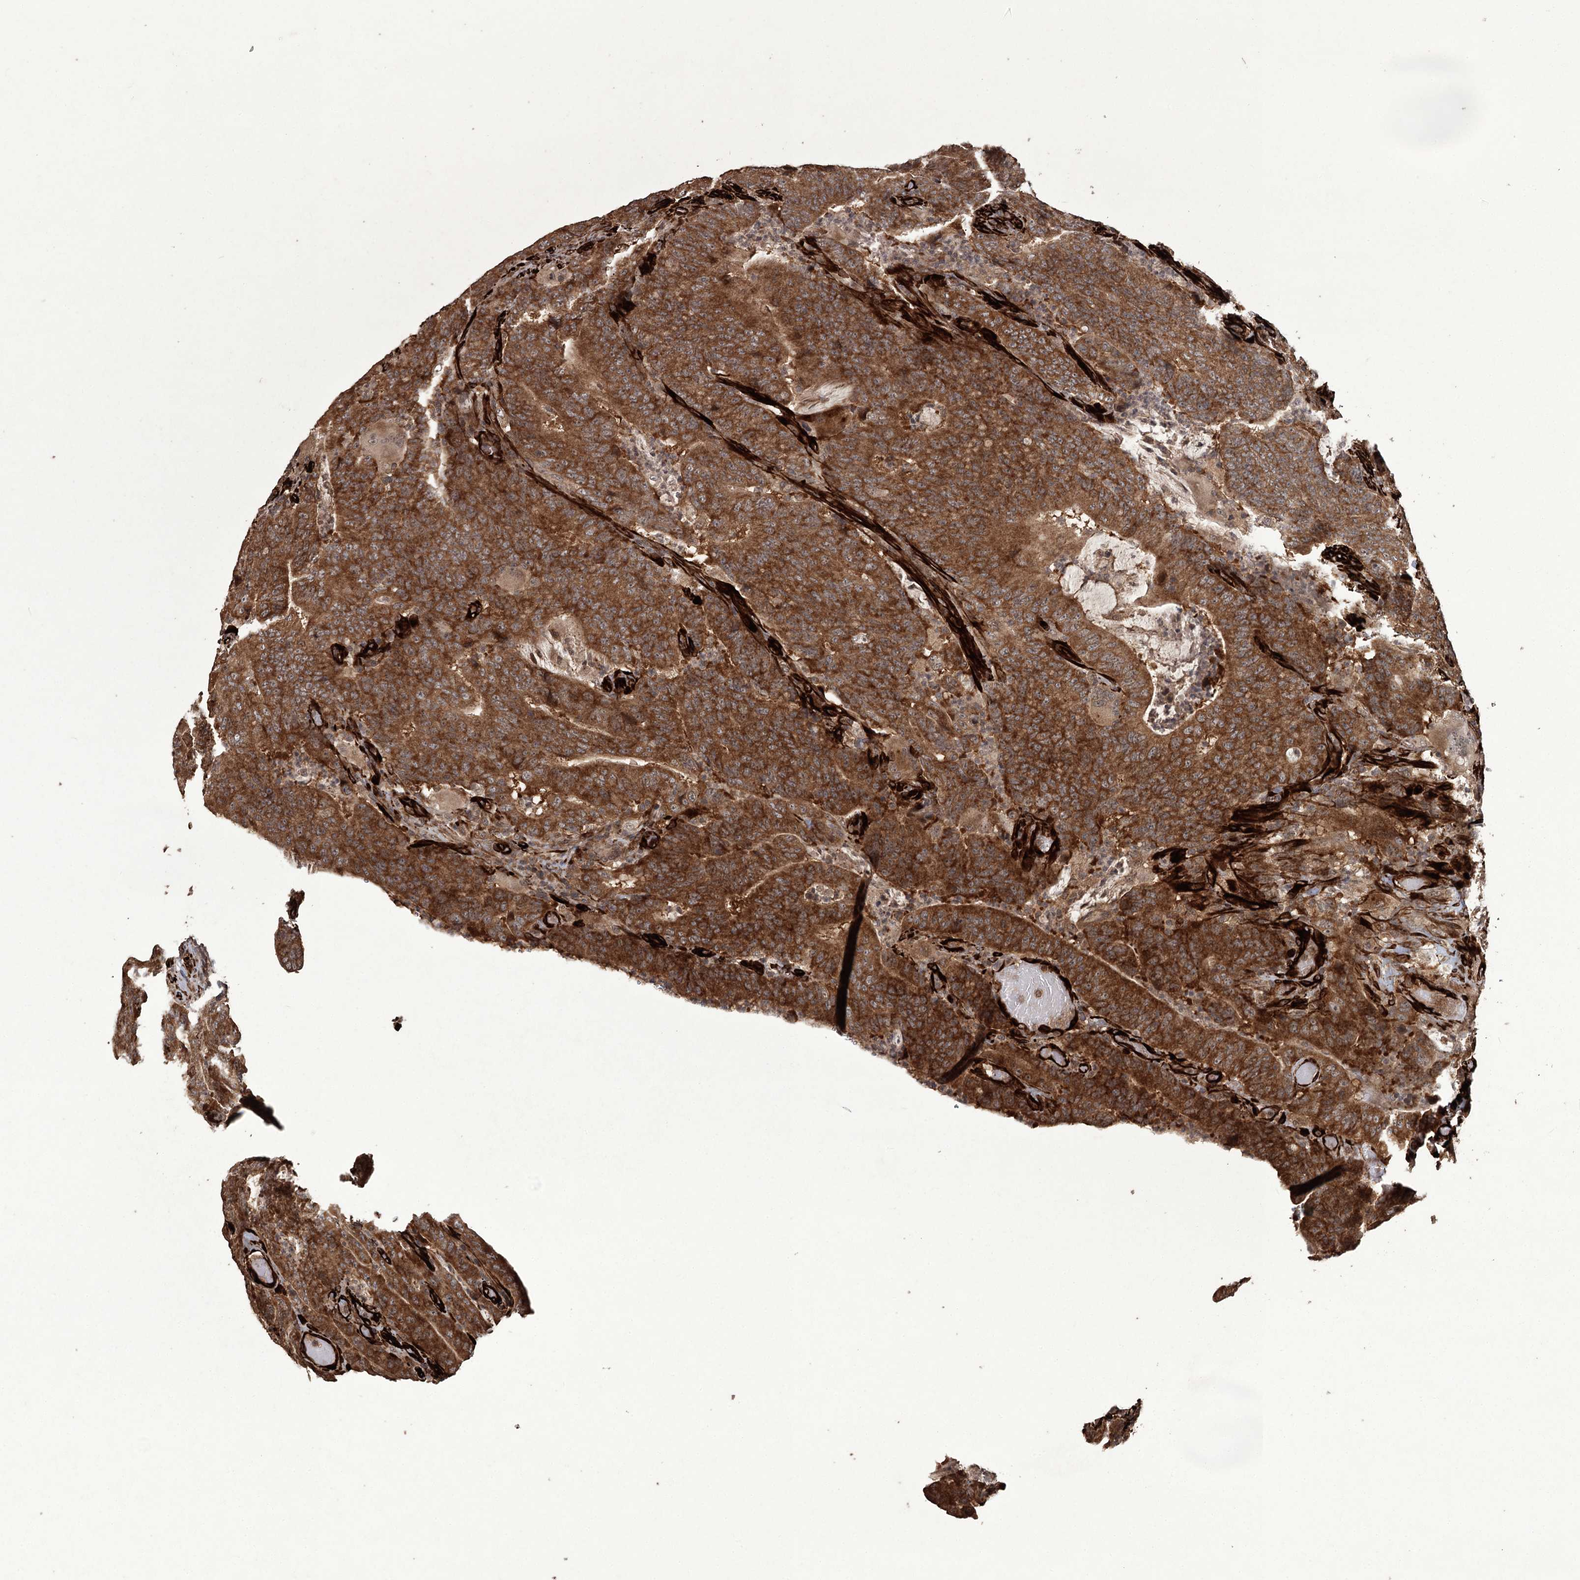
{"staining": {"intensity": "strong", "quantity": ">75%", "location": "cytoplasmic/membranous"}, "tissue": "colorectal cancer", "cell_type": "Tumor cells", "image_type": "cancer", "snomed": [{"axis": "morphology", "description": "Normal tissue, NOS"}, {"axis": "morphology", "description": "Adenocarcinoma, NOS"}, {"axis": "topography", "description": "Colon"}], "caption": "DAB immunohistochemical staining of human colorectal adenocarcinoma demonstrates strong cytoplasmic/membranous protein staining in about >75% of tumor cells.", "gene": "RPAP3", "patient": {"sex": "female", "age": 75}}